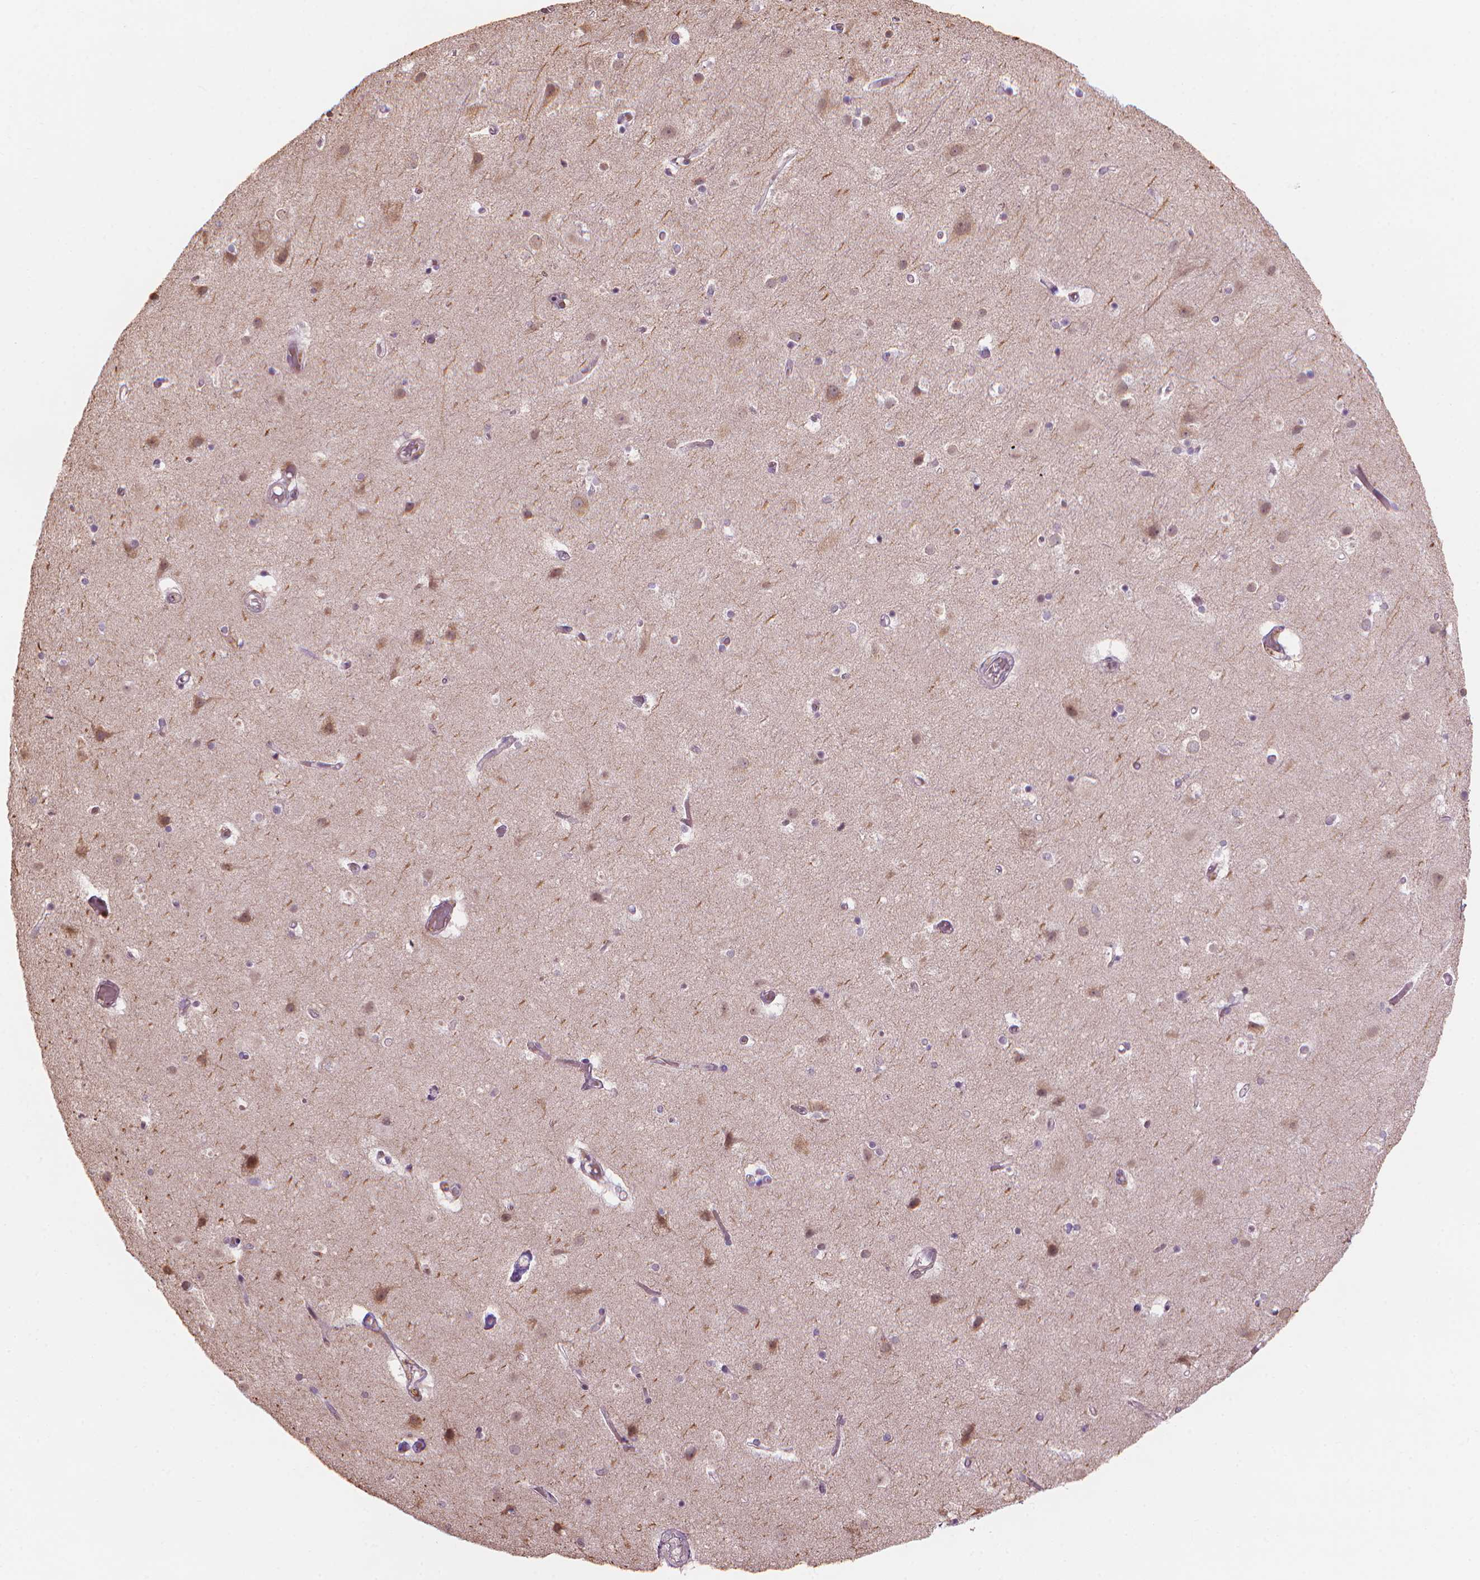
{"staining": {"intensity": "weak", "quantity": "<25%", "location": "cytoplasmic/membranous"}, "tissue": "cerebral cortex", "cell_type": "Endothelial cells", "image_type": "normal", "snomed": [{"axis": "morphology", "description": "Normal tissue, NOS"}, {"axis": "topography", "description": "Cerebral cortex"}], "caption": "The micrograph exhibits no staining of endothelial cells in benign cerebral cortex. Brightfield microscopy of immunohistochemistry (IHC) stained with DAB (3,3'-diaminobenzidine) (brown) and hematoxylin (blue), captured at high magnification.", "gene": "IFFO1", "patient": {"sex": "female", "age": 52}}